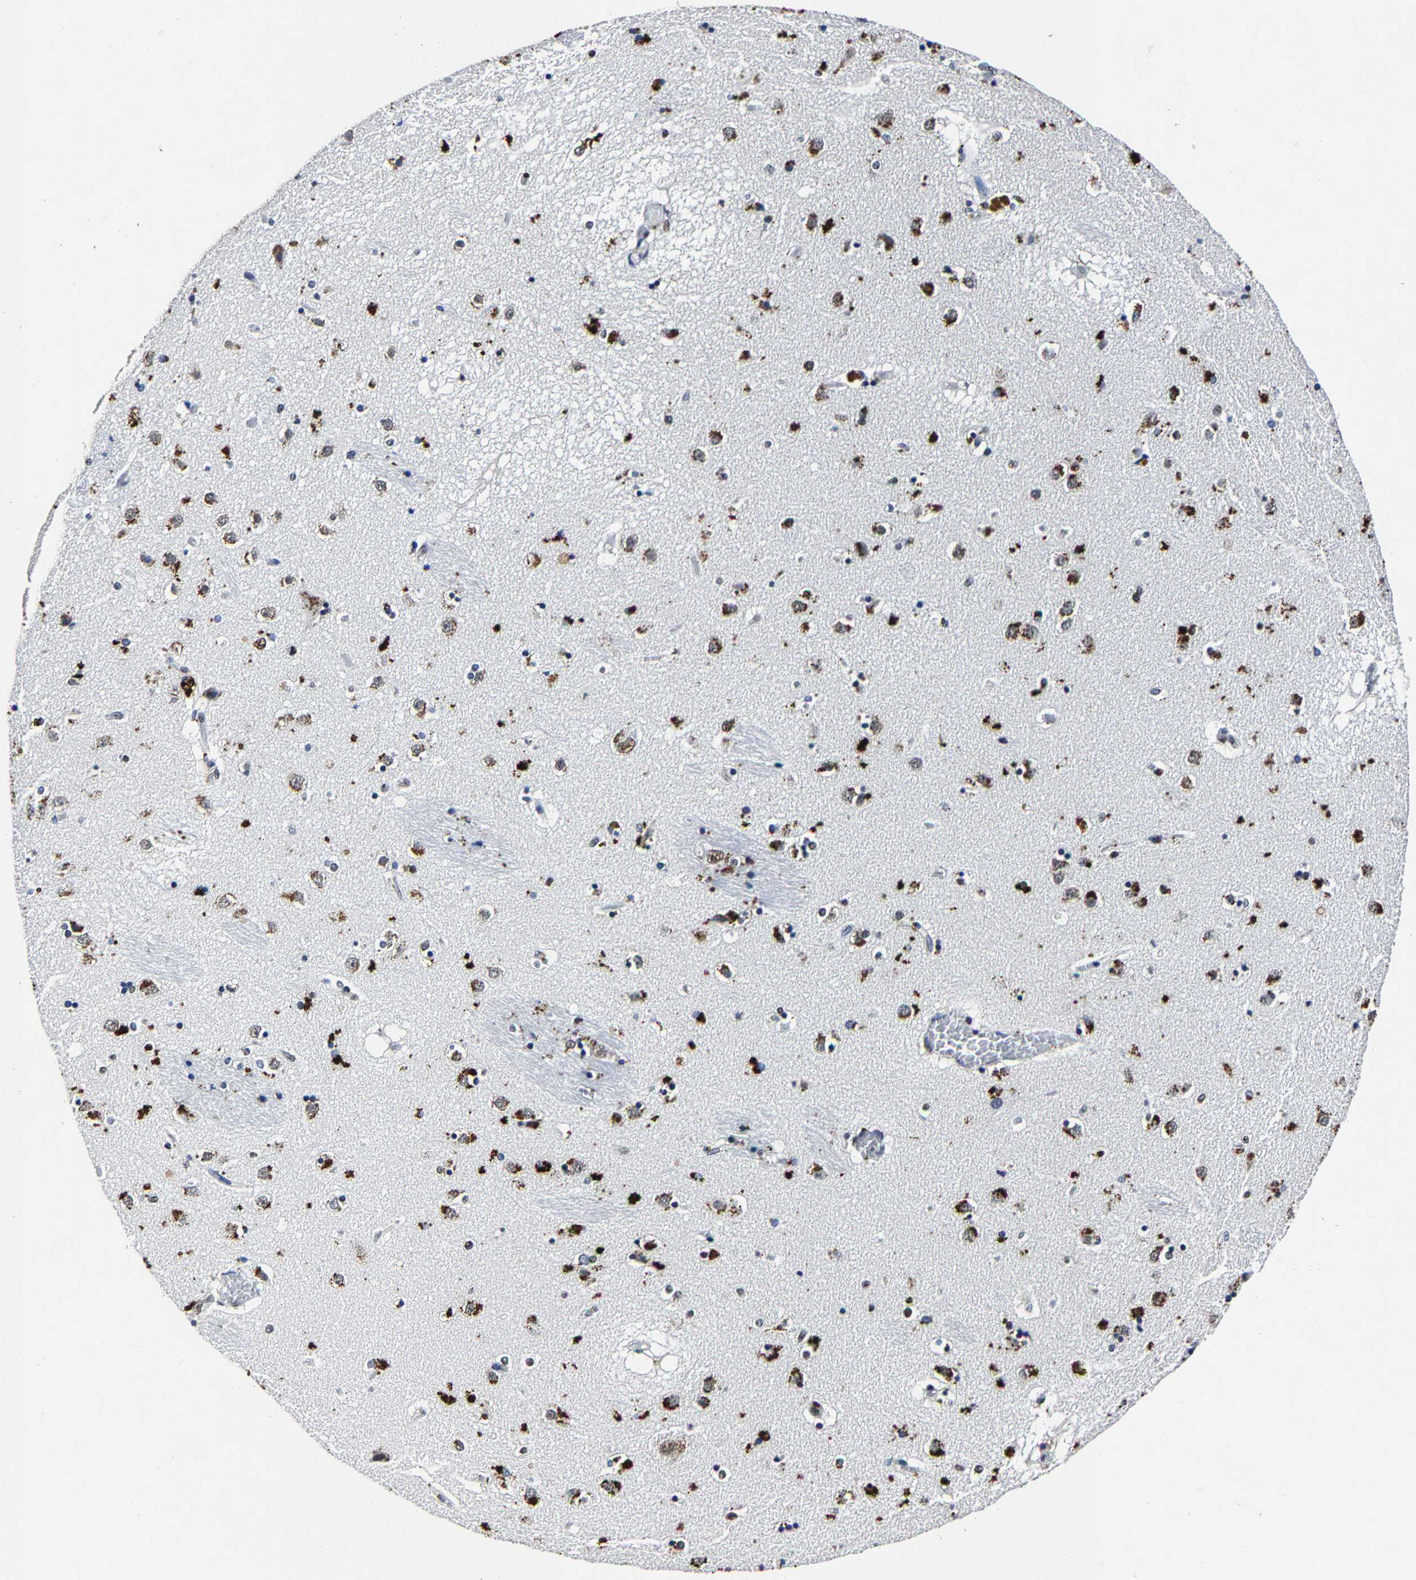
{"staining": {"intensity": "strong", "quantity": "<25%", "location": "cytoplasmic/membranous"}, "tissue": "caudate", "cell_type": "Glial cells", "image_type": "normal", "snomed": [{"axis": "morphology", "description": "Normal tissue, NOS"}, {"axis": "topography", "description": "Lateral ventricle wall"}], "caption": "This micrograph exhibits IHC staining of normal caudate, with medium strong cytoplasmic/membranous staining in about <25% of glial cells.", "gene": "RBM45", "patient": {"sex": "male", "age": 70}}